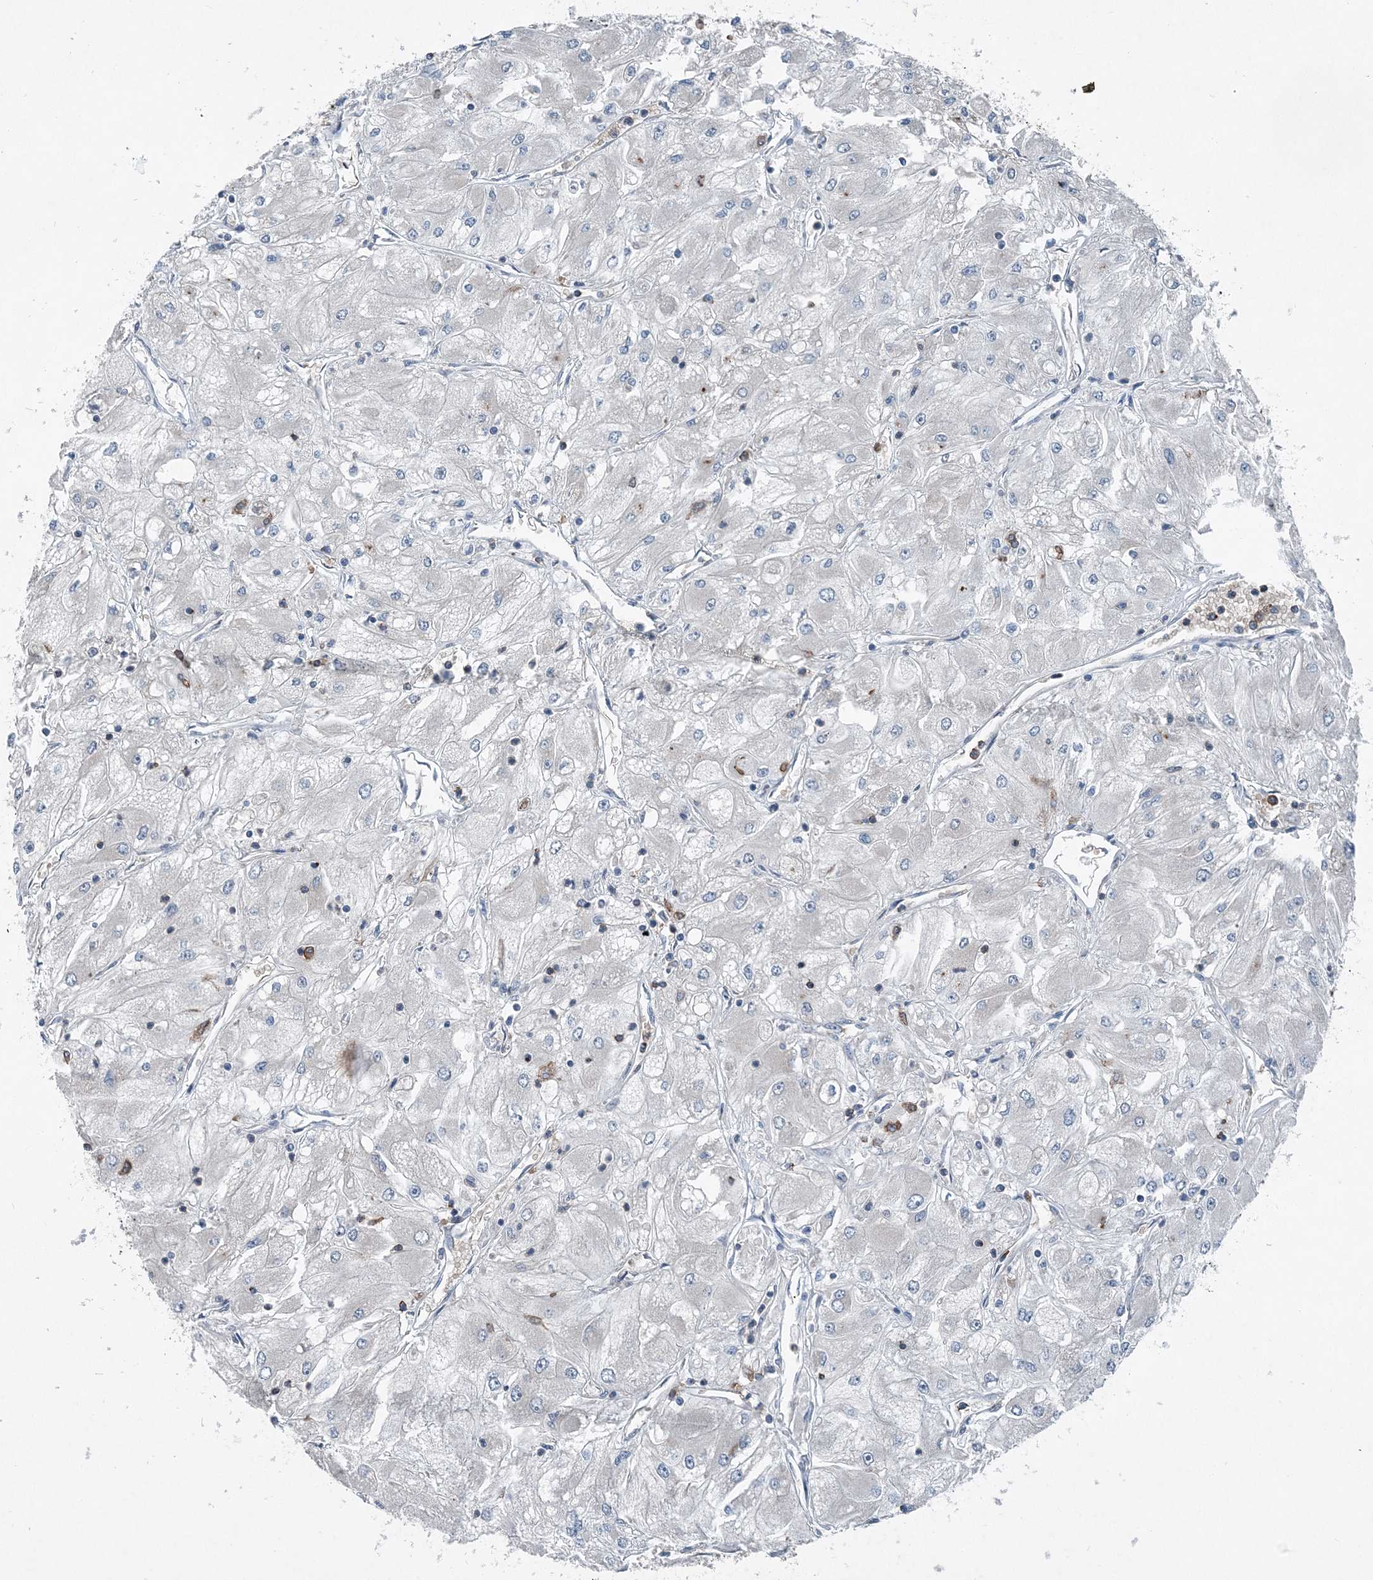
{"staining": {"intensity": "negative", "quantity": "none", "location": "none"}, "tissue": "renal cancer", "cell_type": "Tumor cells", "image_type": "cancer", "snomed": [{"axis": "morphology", "description": "Adenocarcinoma, NOS"}, {"axis": "topography", "description": "Kidney"}], "caption": "Immunohistochemical staining of human renal cancer (adenocarcinoma) shows no significant positivity in tumor cells. (DAB IHC, high magnification).", "gene": "DGUOK", "patient": {"sex": "male", "age": 80}}